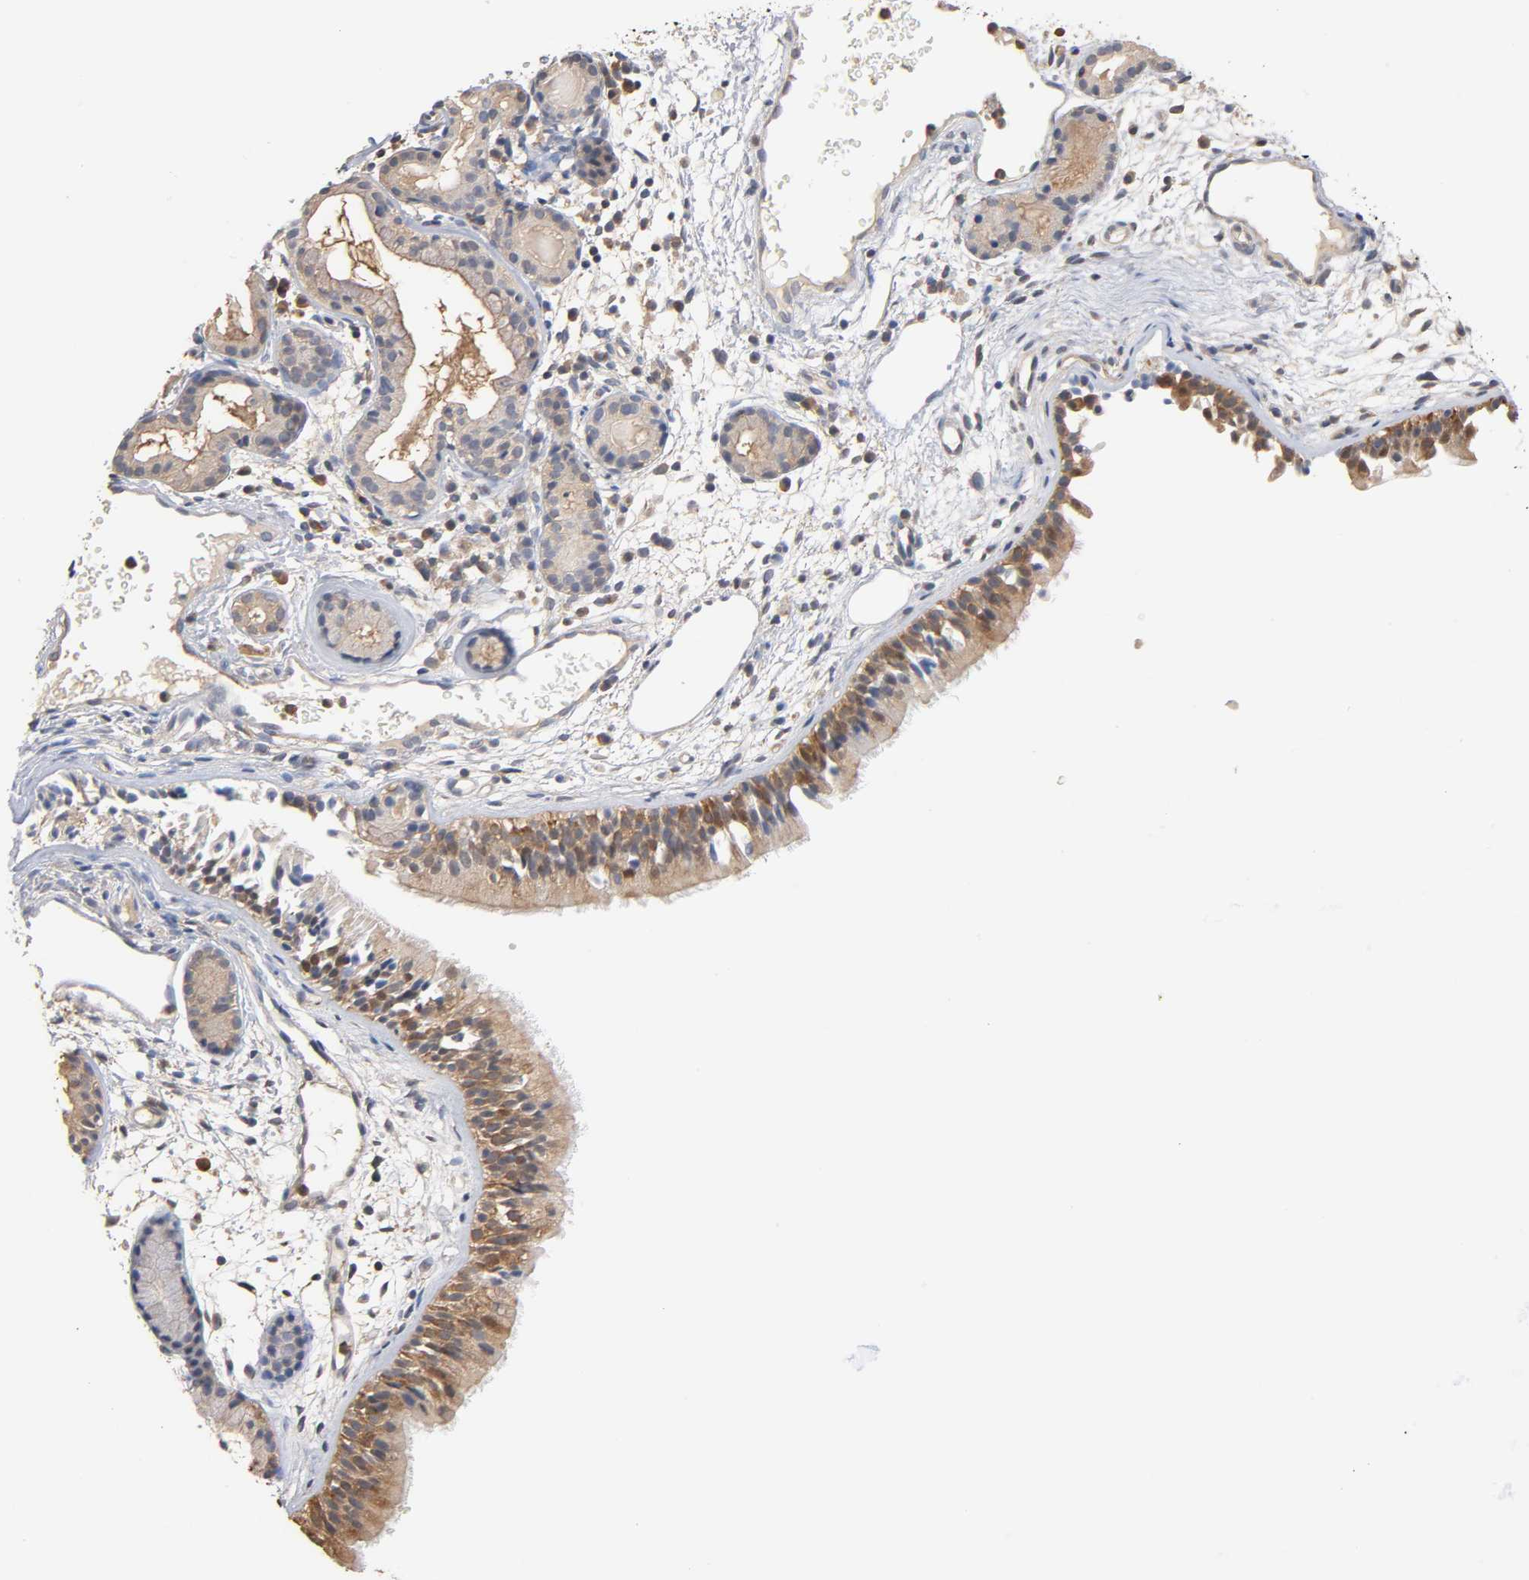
{"staining": {"intensity": "moderate", "quantity": ">75%", "location": "cytoplasmic/membranous"}, "tissue": "nasopharynx", "cell_type": "Respiratory epithelial cells", "image_type": "normal", "snomed": [{"axis": "morphology", "description": "Normal tissue, NOS"}, {"axis": "morphology", "description": "Inflammation, NOS"}, {"axis": "topography", "description": "Nasopharynx"}], "caption": "IHC (DAB) staining of benign human nasopharynx demonstrates moderate cytoplasmic/membranous protein positivity in approximately >75% of respiratory epithelial cells.", "gene": "ALDOA", "patient": {"sex": "female", "age": 55}}